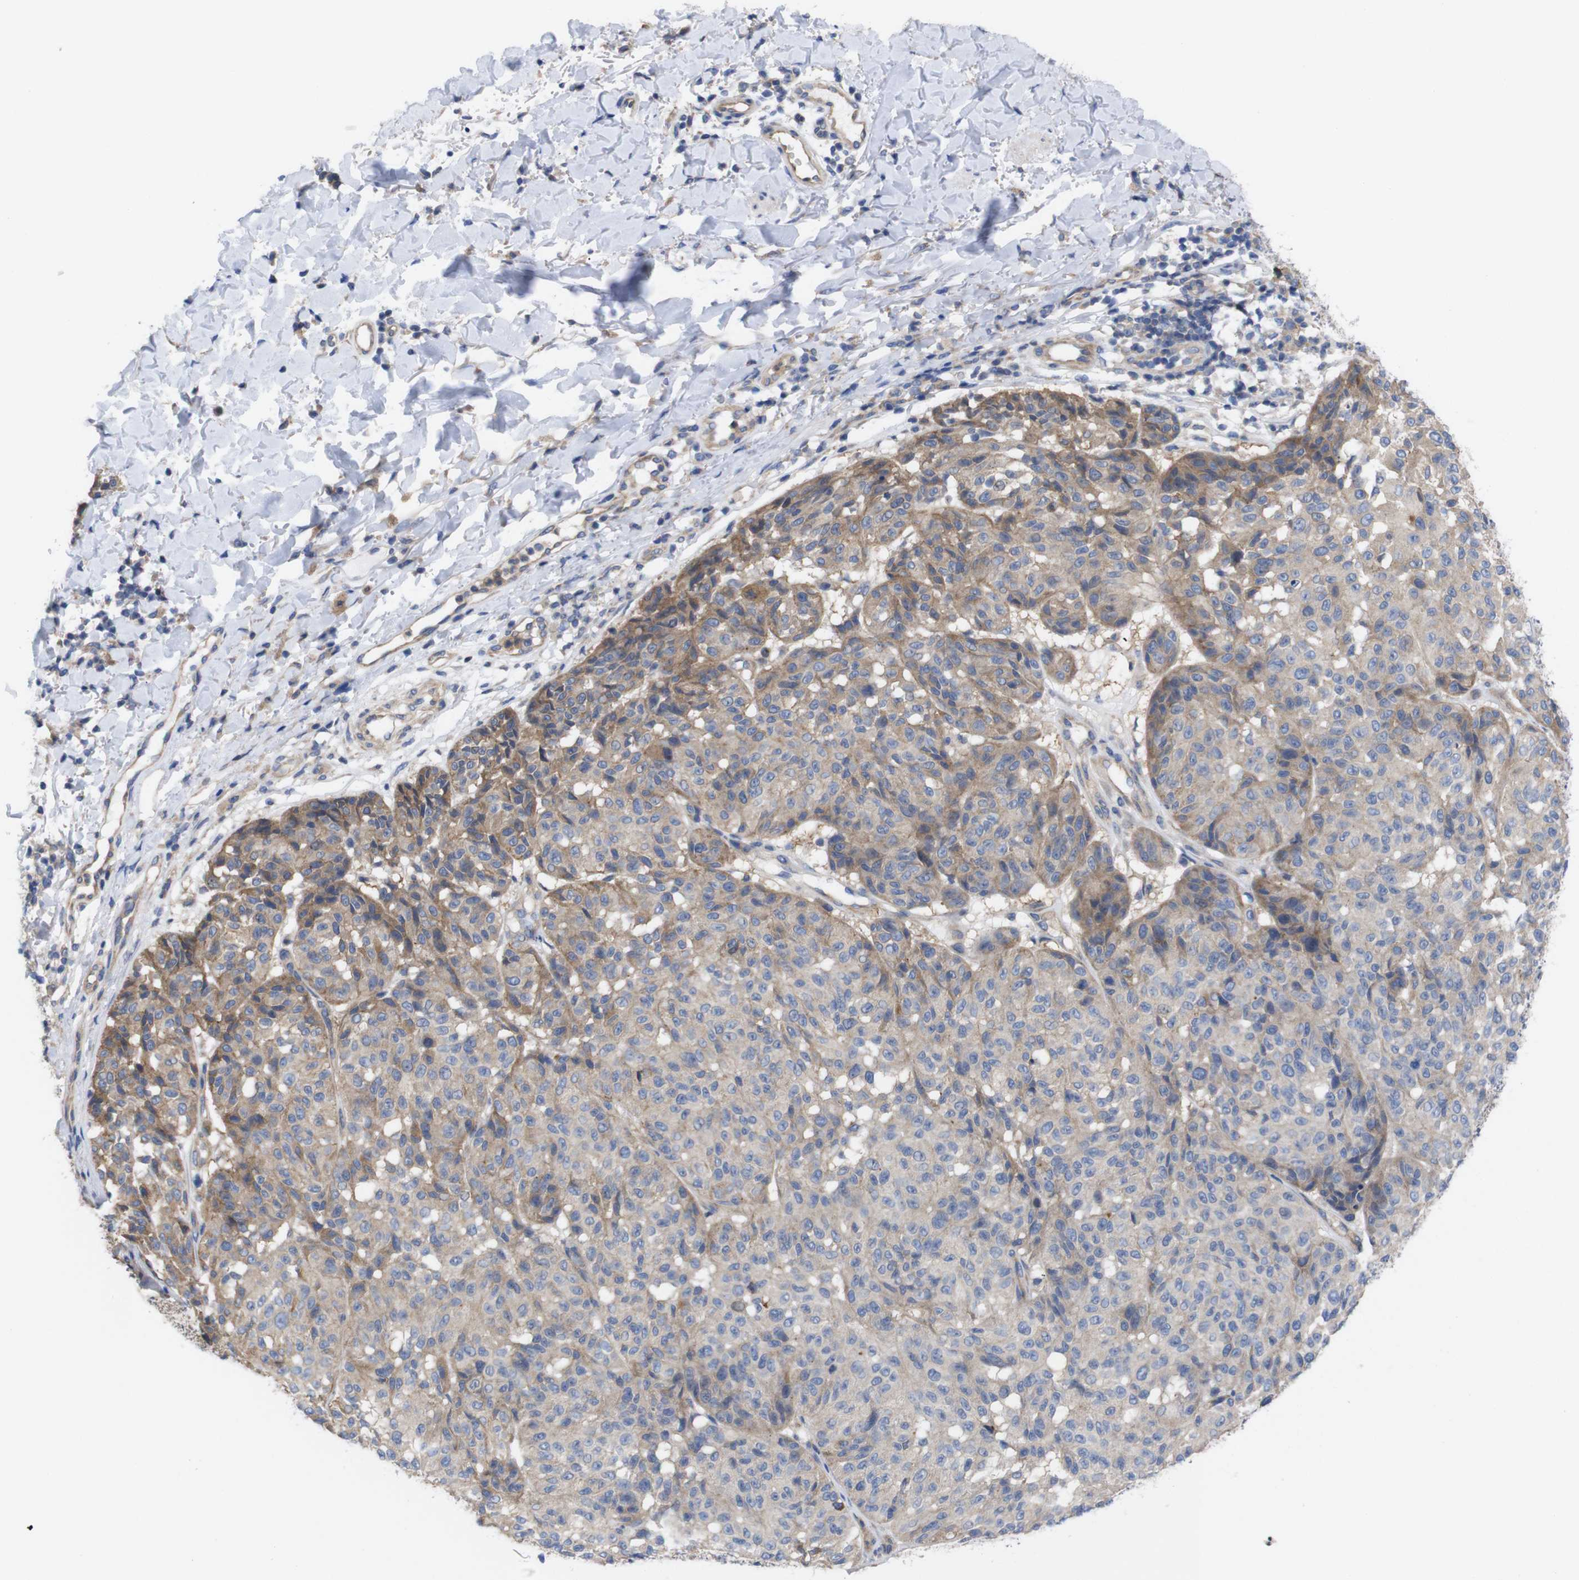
{"staining": {"intensity": "moderate", "quantity": "<25%", "location": "cytoplasmic/membranous"}, "tissue": "melanoma", "cell_type": "Tumor cells", "image_type": "cancer", "snomed": [{"axis": "morphology", "description": "Malignant melanoma, NOS"}, {"axis": "topography", "description": "Skin"}], "caption": "Immunohistochemical staining of melanoma shows moderate cytoplasmic/membranous protein positivity in about <25% of tumor cells.", "gene": "USH1C", "patient": {"sex": "female", "age": 46}}